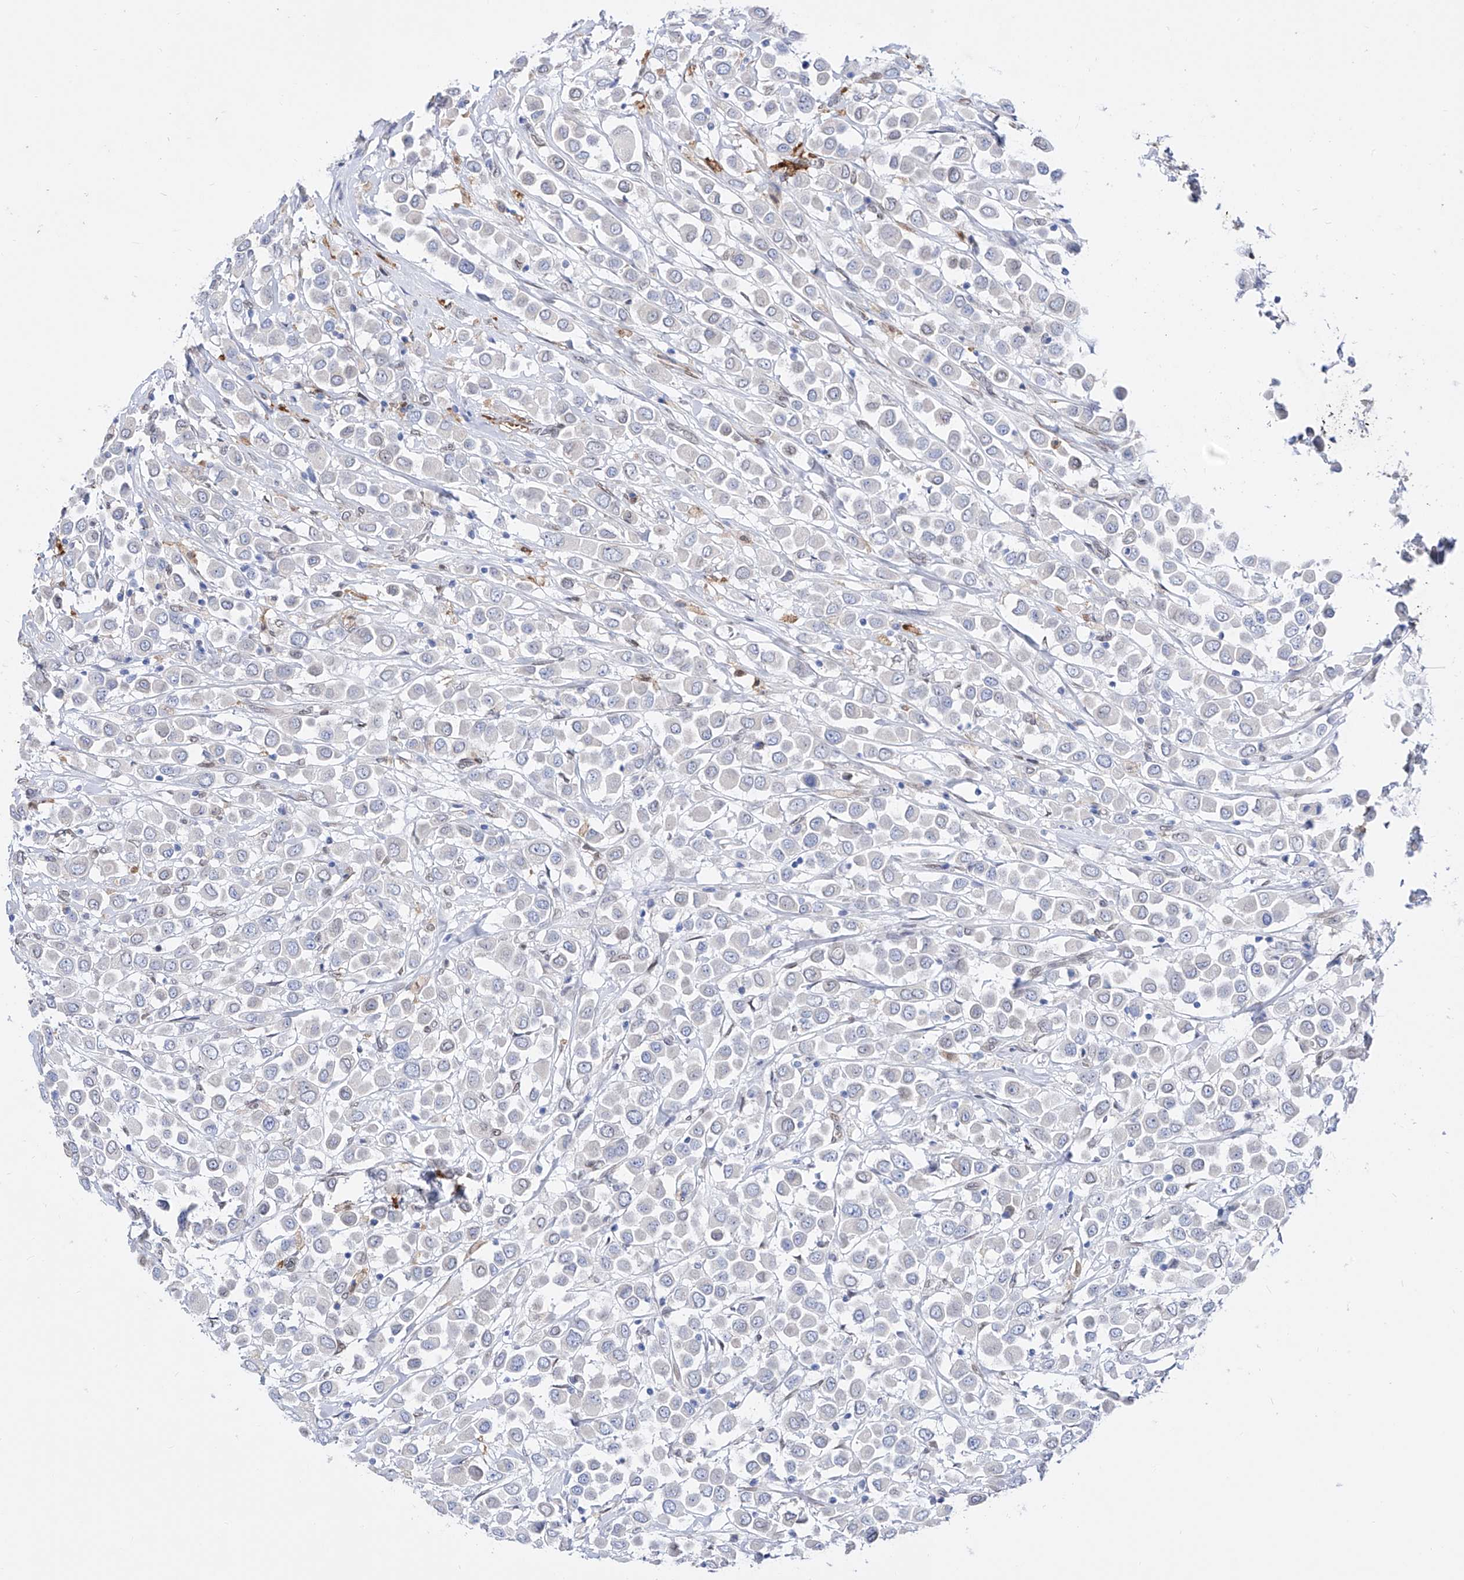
{"staining": {"intensity": "negative", "quantity": "none", "location": "none"}, "tissue": "breast cancer", "cell_type": "Tumor cells", "image_type": "cancer", "snomed": [{"axis": "morphology", "description": "Duct carcinoma"}, {"axis": "topography", "description": "Breast"}], "caption": "The IHC histopathology image has no significant staining in tumor cells of breast cancer (infiltrating ductal carcinoma) tissue.", "gene": "LCLAT1", "patient": {"sex": "female", "age": 61}}